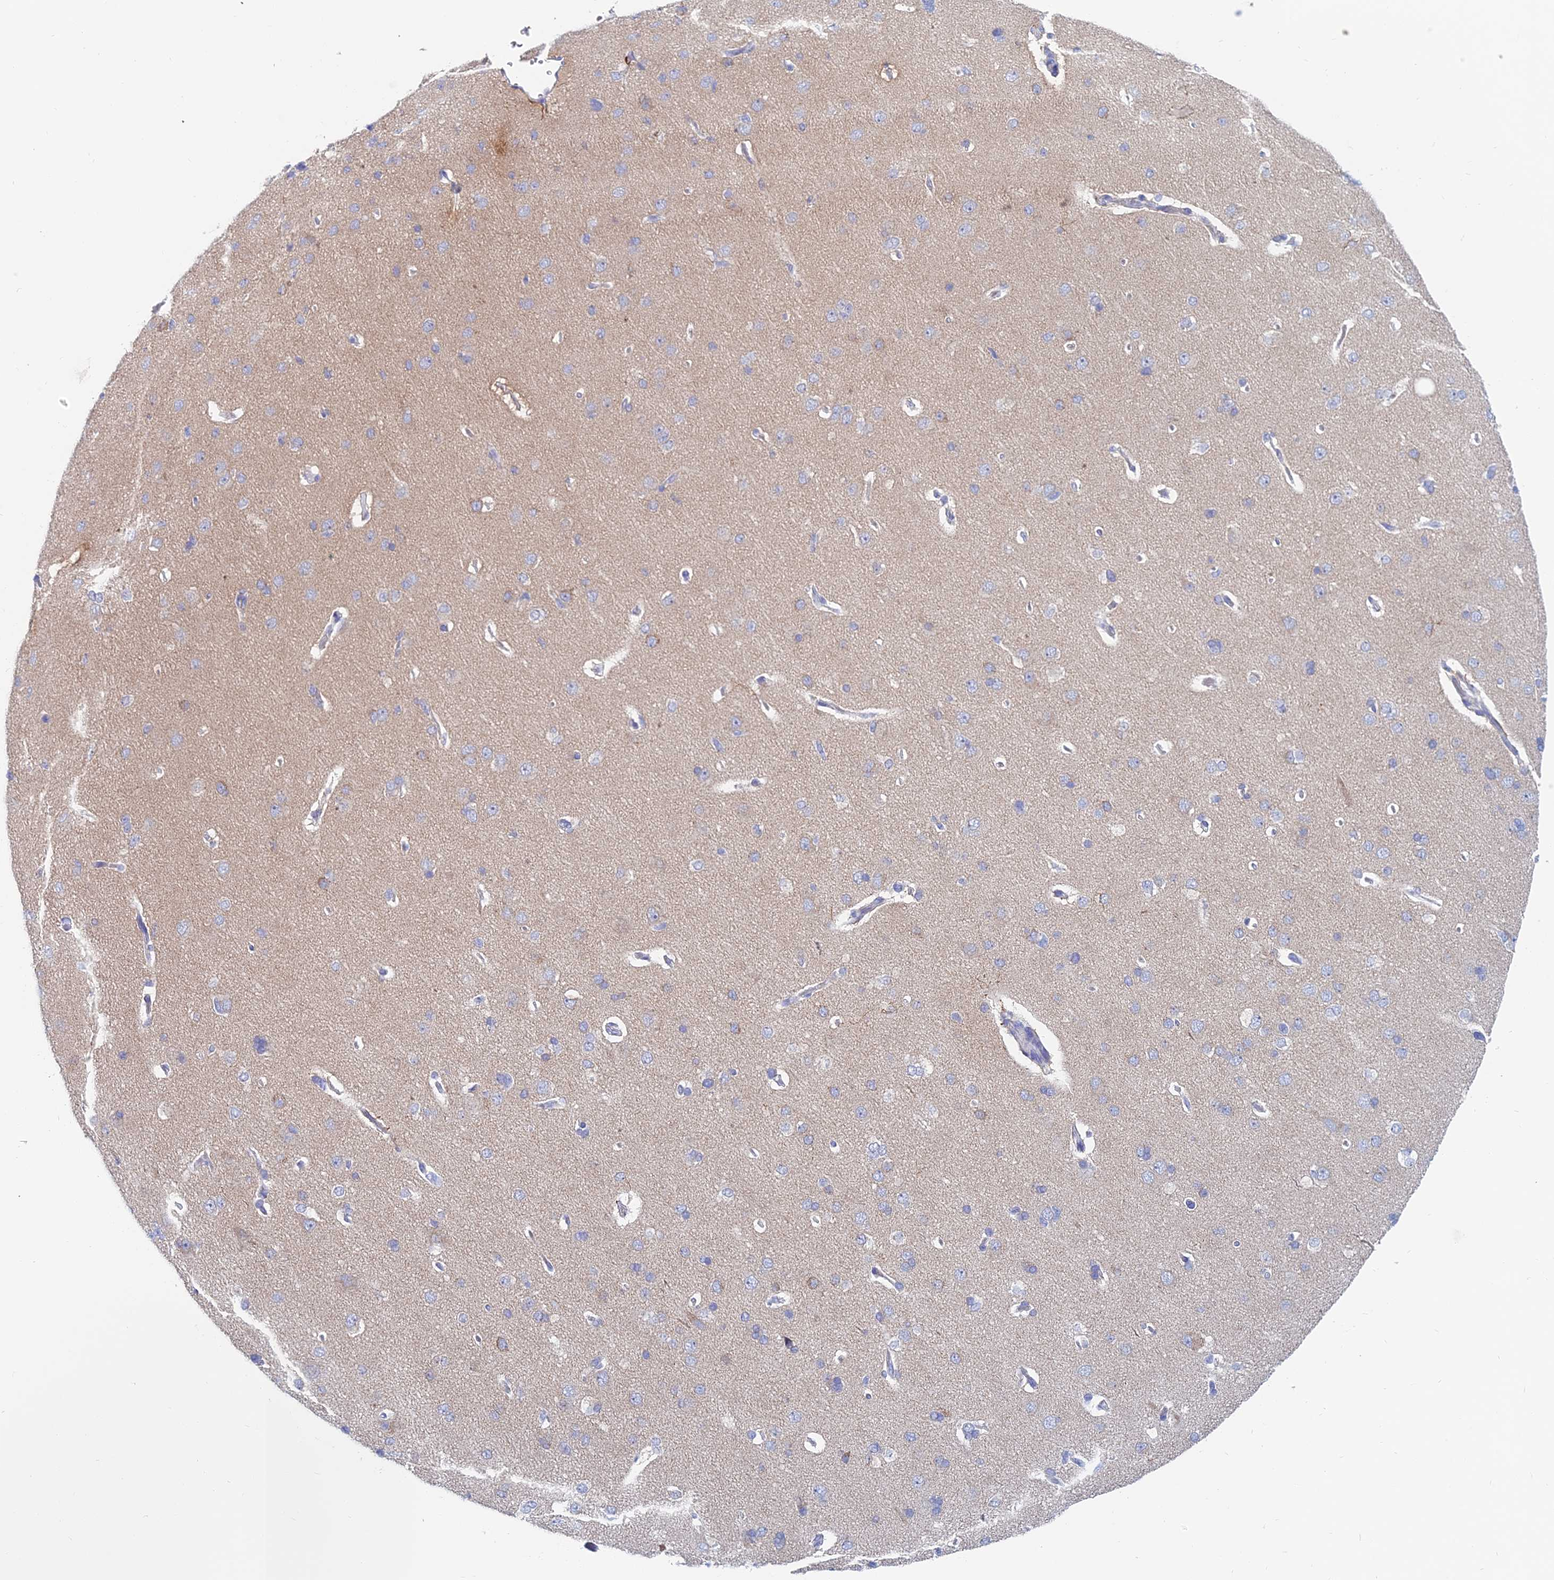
{"staining": {"intensity": "negative", "quantity": "none", "location": "none"}, "tissue": "cerebral cortex", "cell_type": "Endothelial cells", "image_type": "normal", "snomed": [{"axis": "morphology", "description": "Normal tissue, NOS"}, {"axis": "topography", "description": "Cerebral cortex"}], "caption": "High power microscopy micrograph of an immunohistochemistry image of normal cerebral cortex, revealing no significant expression in endothelial cells. The staining is performed using DAB (3,3'-diaminobenzidine) brown chromogen with nuclei counter-stained in using hematoxylin.", "gene": "ACSM1", "patient": {"sex": "male", "age": 62}}